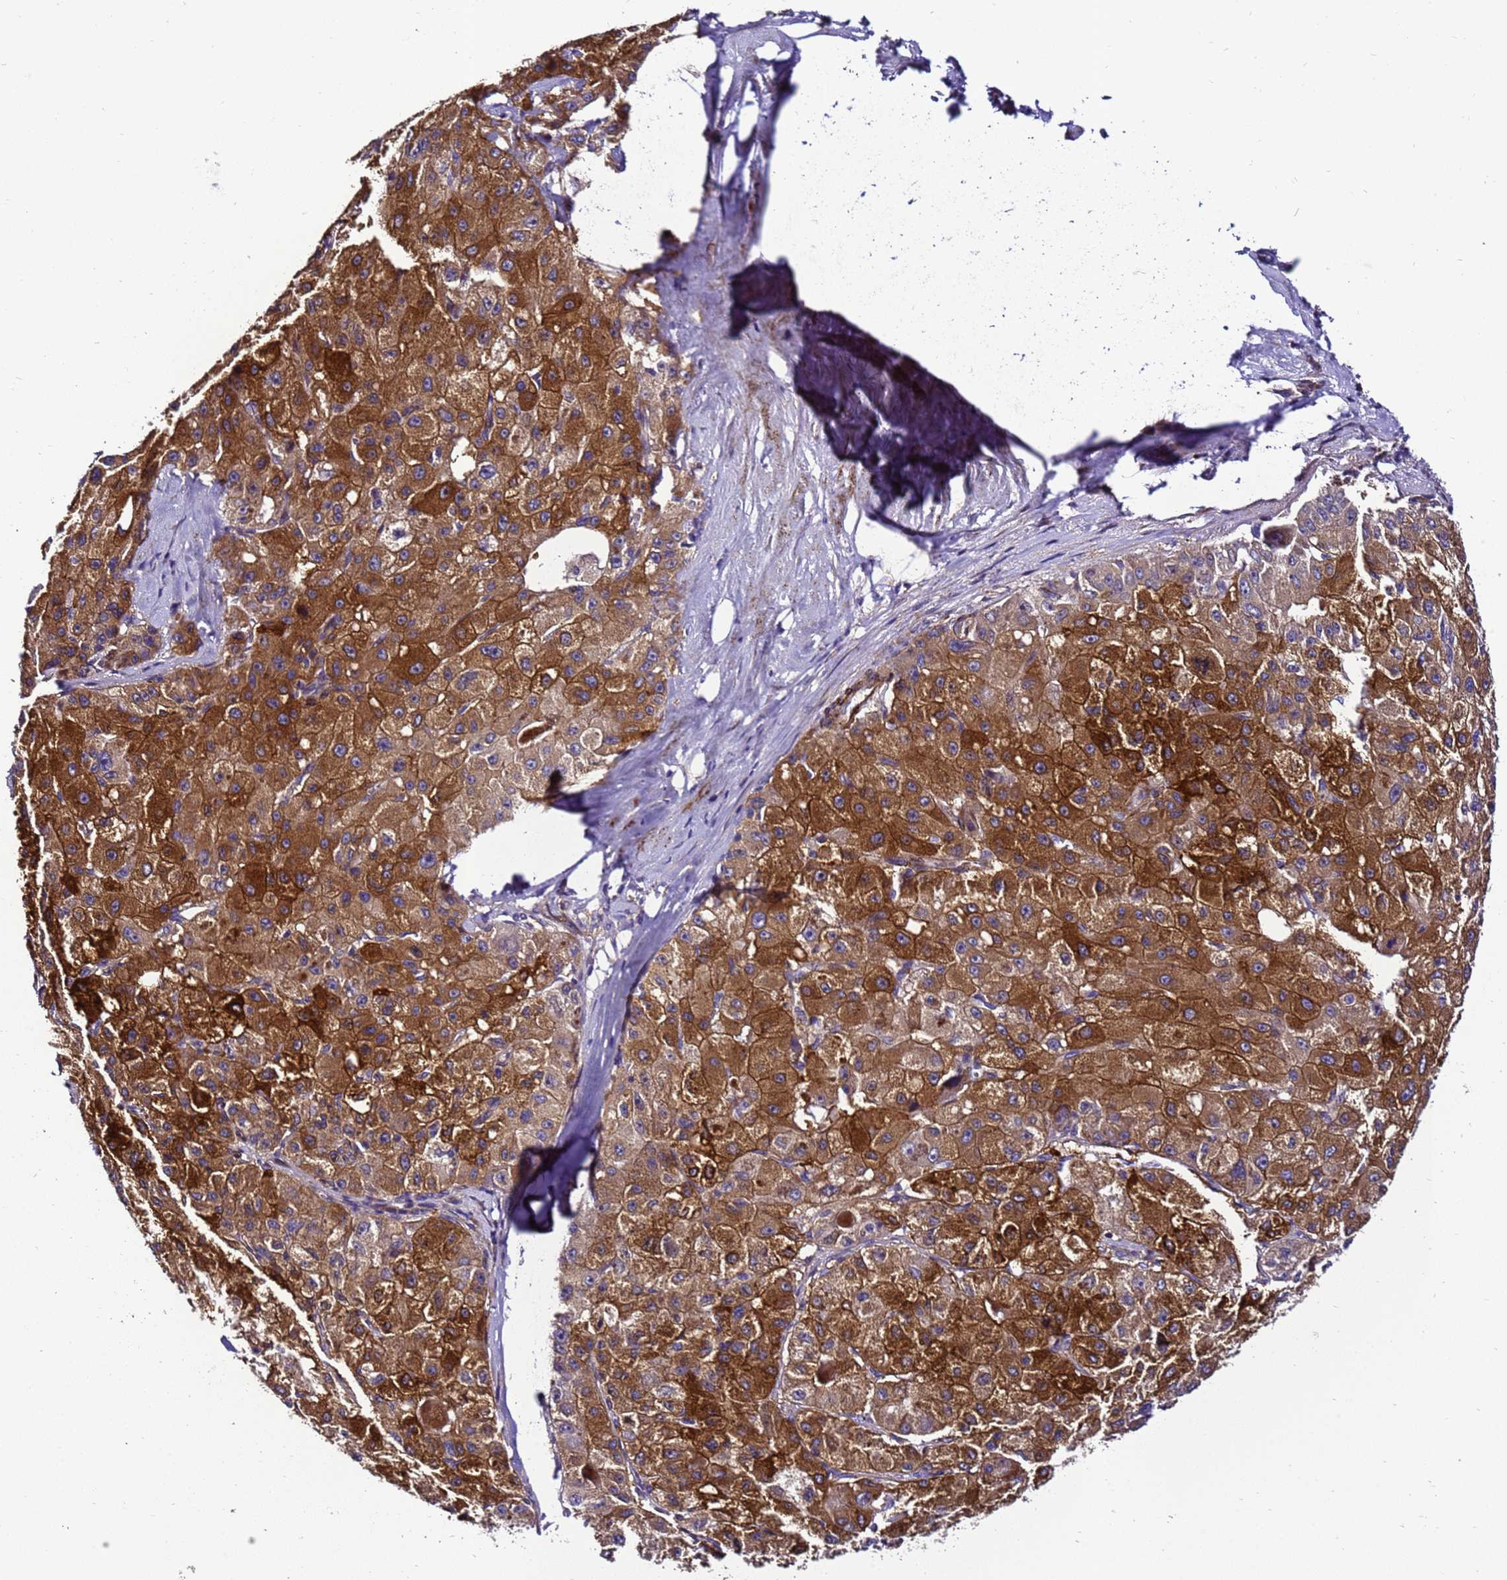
{"staining": {"intensity": "strong", "quantity": ">75%", "location": "cytoplasmic/membranous"}, "tissue": "liver cancer", "cell_type": "Tumor cells", "image_type": "cancer", "snomed": [{"axis": "morphology", "description": "Carcinoma, Hepatocellular, NOS"}, {"axis": "topography", "description": "Liver"}], "caption": "Protein staining exhibits strong cytoplasmic/membranous staining in approximately >75% of tumor cells in liver cancer (hepatocellular carcinoma).", "gene": "ZNF417", "patient": {"sex": "male", "age": 80}}